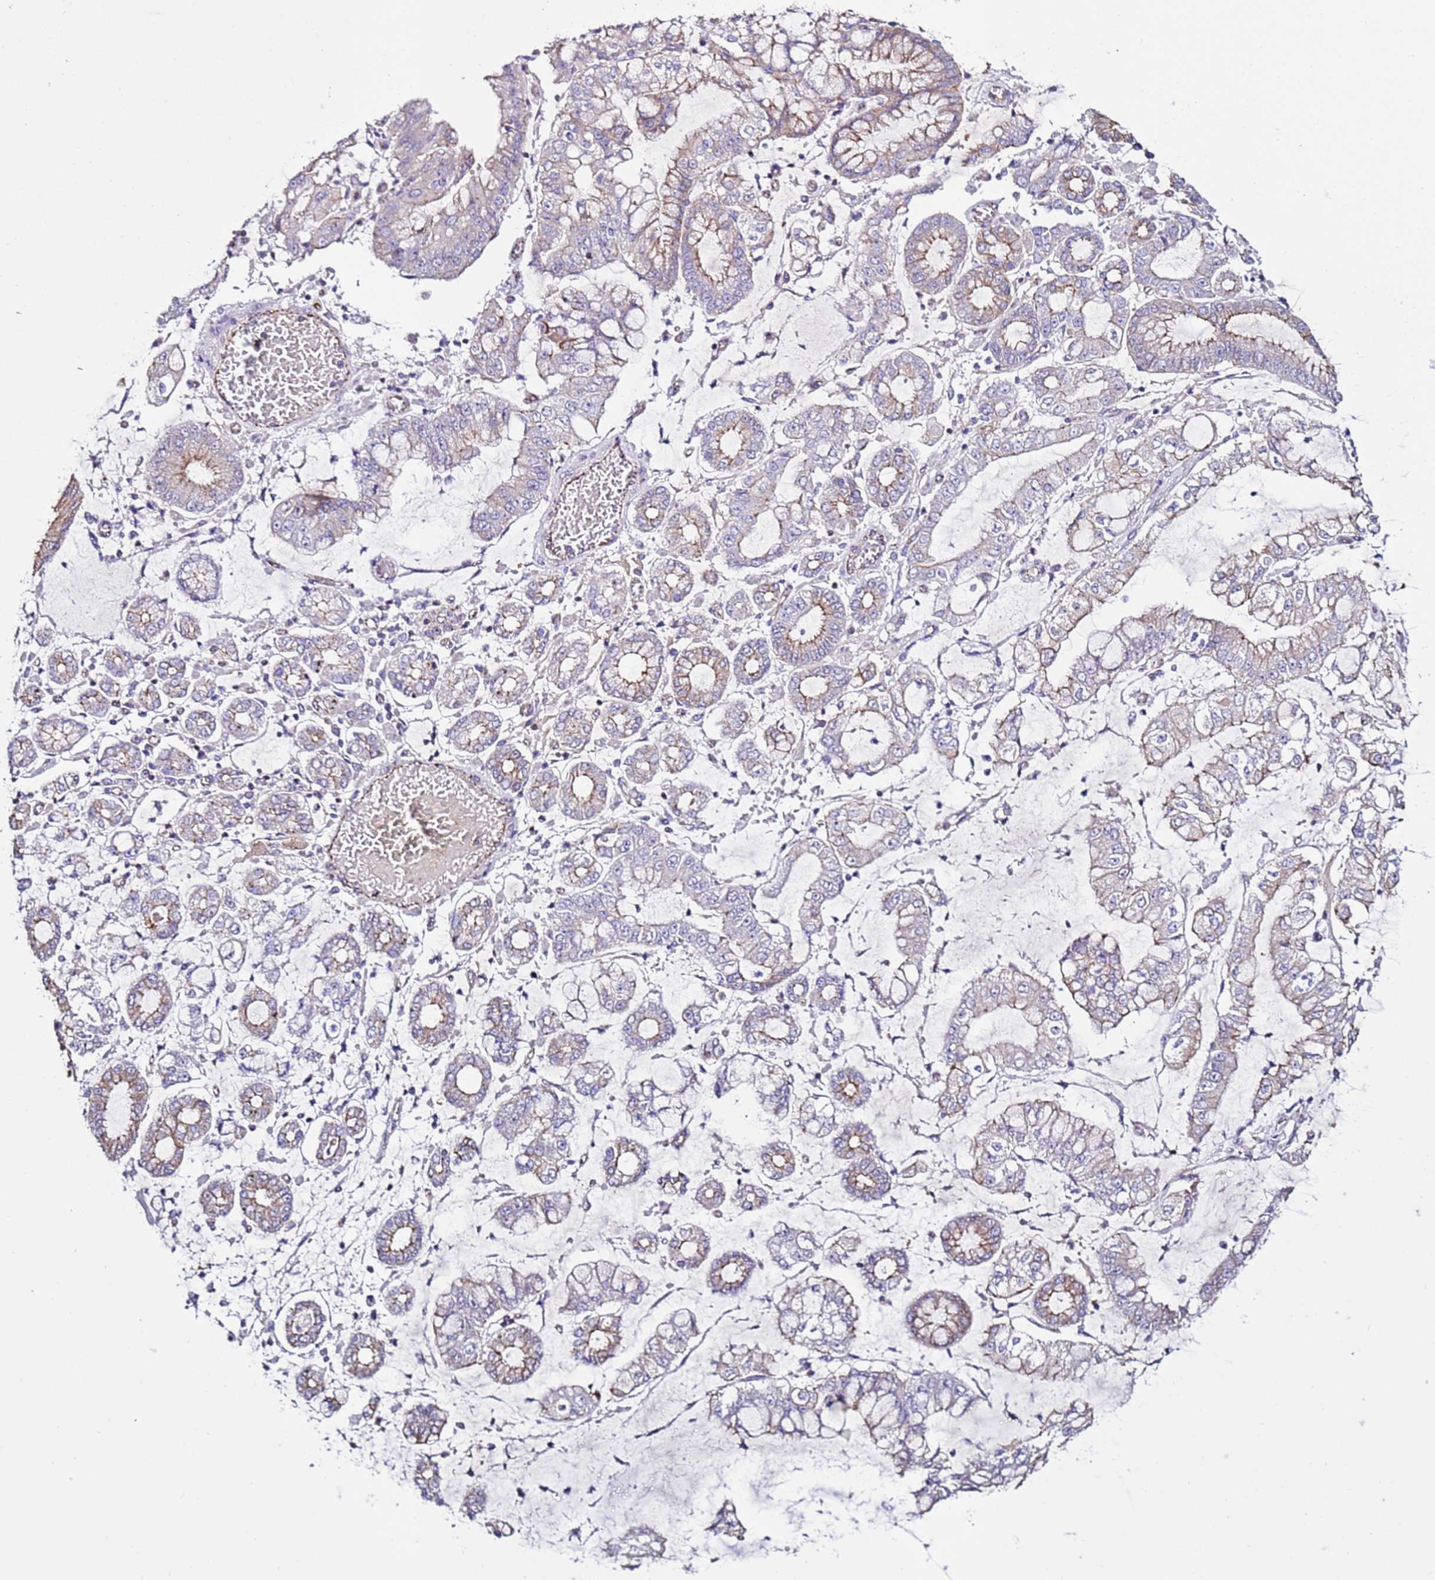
{"staining": {"intensity": "weak", "quantity": "25%-75%", "location": "cytoplasmic/membranous"}, "tissue": "stomach cancer", "cell_type": "Tumor cells", "image_type": "cancer", "snomed": [{"axis": "morphology", "description": "Adenocarcinoma, NOS"}, {"axis": "topography", "description": "Stomach"}], "caption": "About 25%-75% of tumor cells in human stomach cancer (adenocarcinoma) reveal weak cytoplasmic/membranous protein staining as visualized by brown immunohistochemical staining.", "gene": "TENM3", "patient": {"sex": "male", "age": 76}}